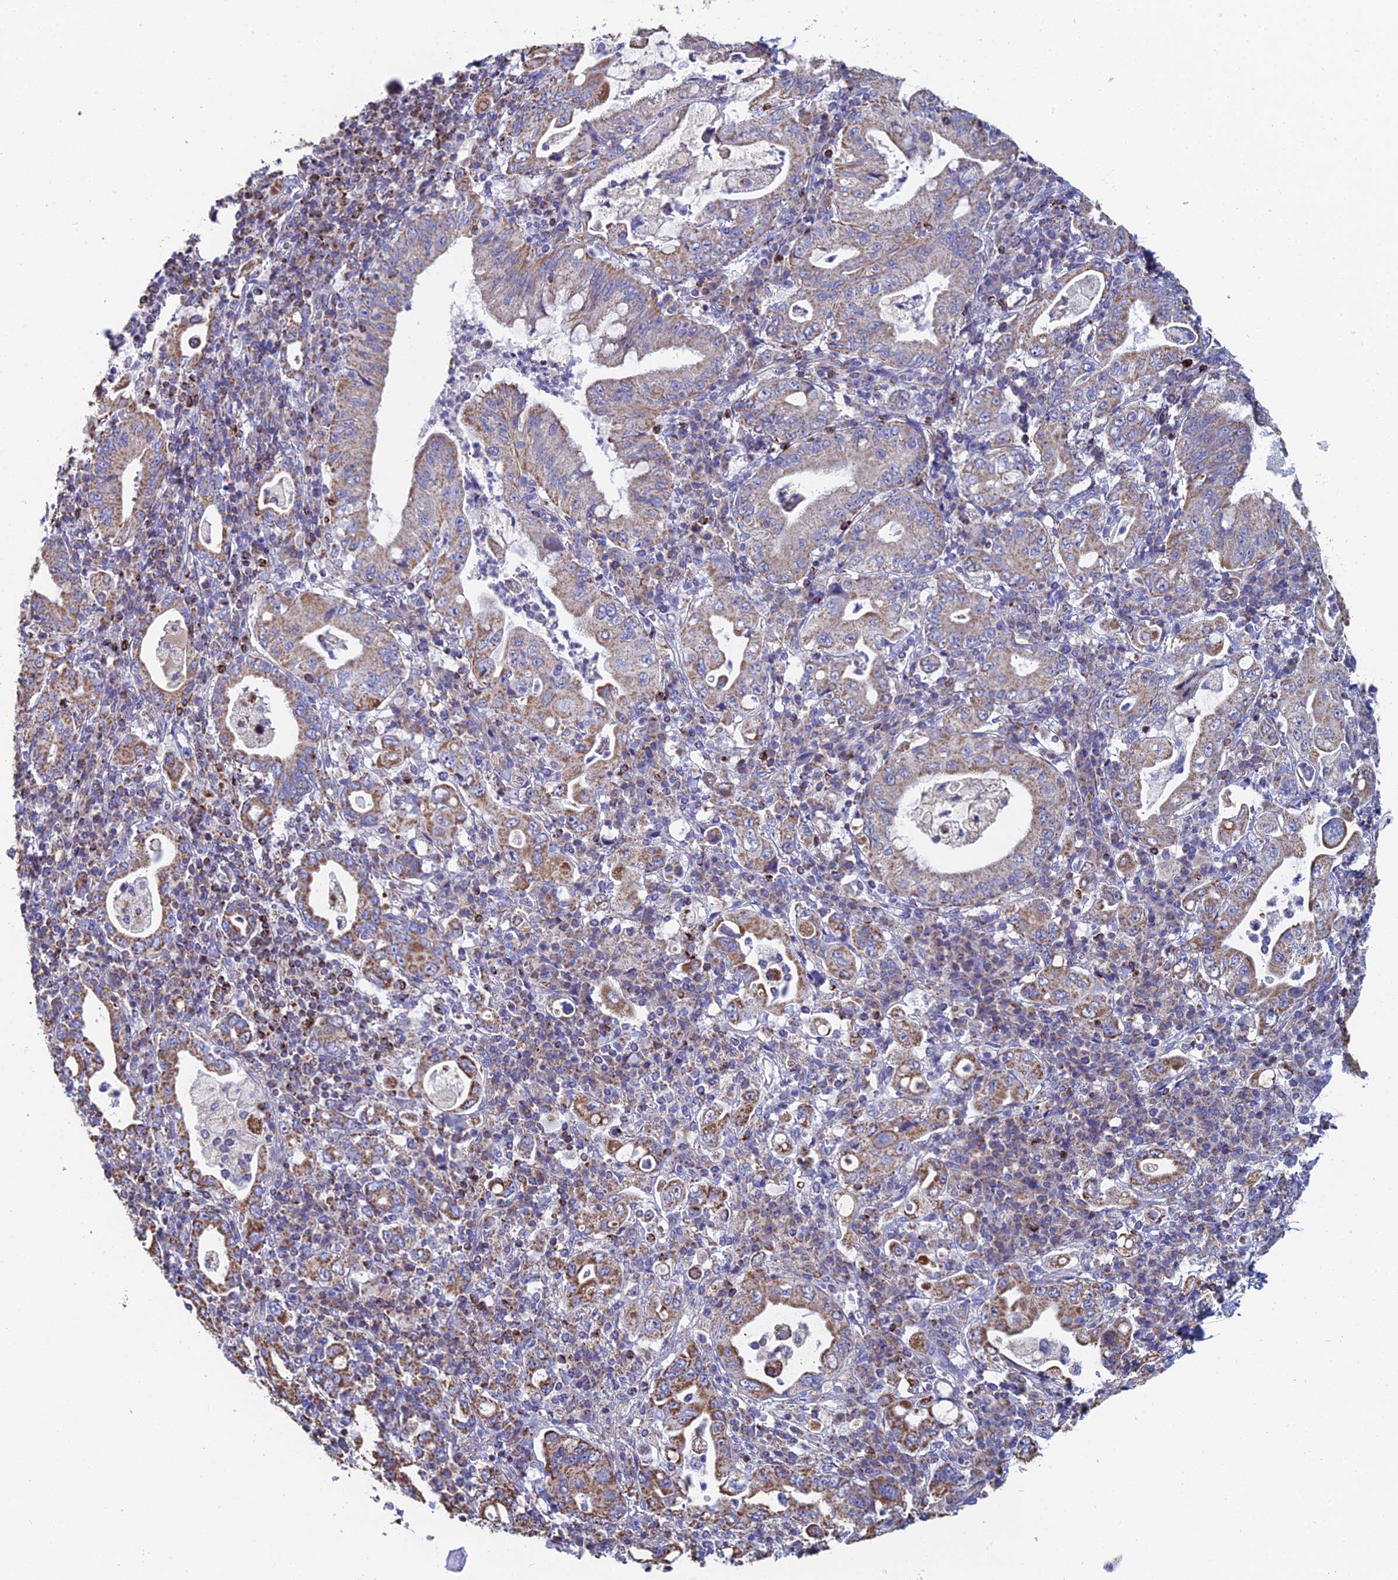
{"staining": {"intensity": "moderate", "quantity": ">75%", "location": "cytoplasmic/membranous"}, "tissue": "stomach cancer", "cell_type": "Tumor cells", "image_type": "cancer", "snomed": [{"axis": "morphology", "description": "Normal tissue, NOS"}, {"axis": "morphology", "description": "Adenocarcinoma, NOS"}, {"axis": "topography", "description": "Esophagus"}, {"axis": "topography", "description": "Stomach, upper"}, {"axis": "topography", "description": "Peripheral nerve tissue"}], "caption": "High-magnification brightfield microscopy of stomach adenocarcinoma stained with DAB (3,3'-diaminobenzidine) (brown) and counterstained with hematoxylin (blue). tumor cells exhibit moderate cytoplasmic/membranous staining is seen in about>75% of cells.", "gene": "SPOCK2", "patient": {"sex": "male", "age": 62}}